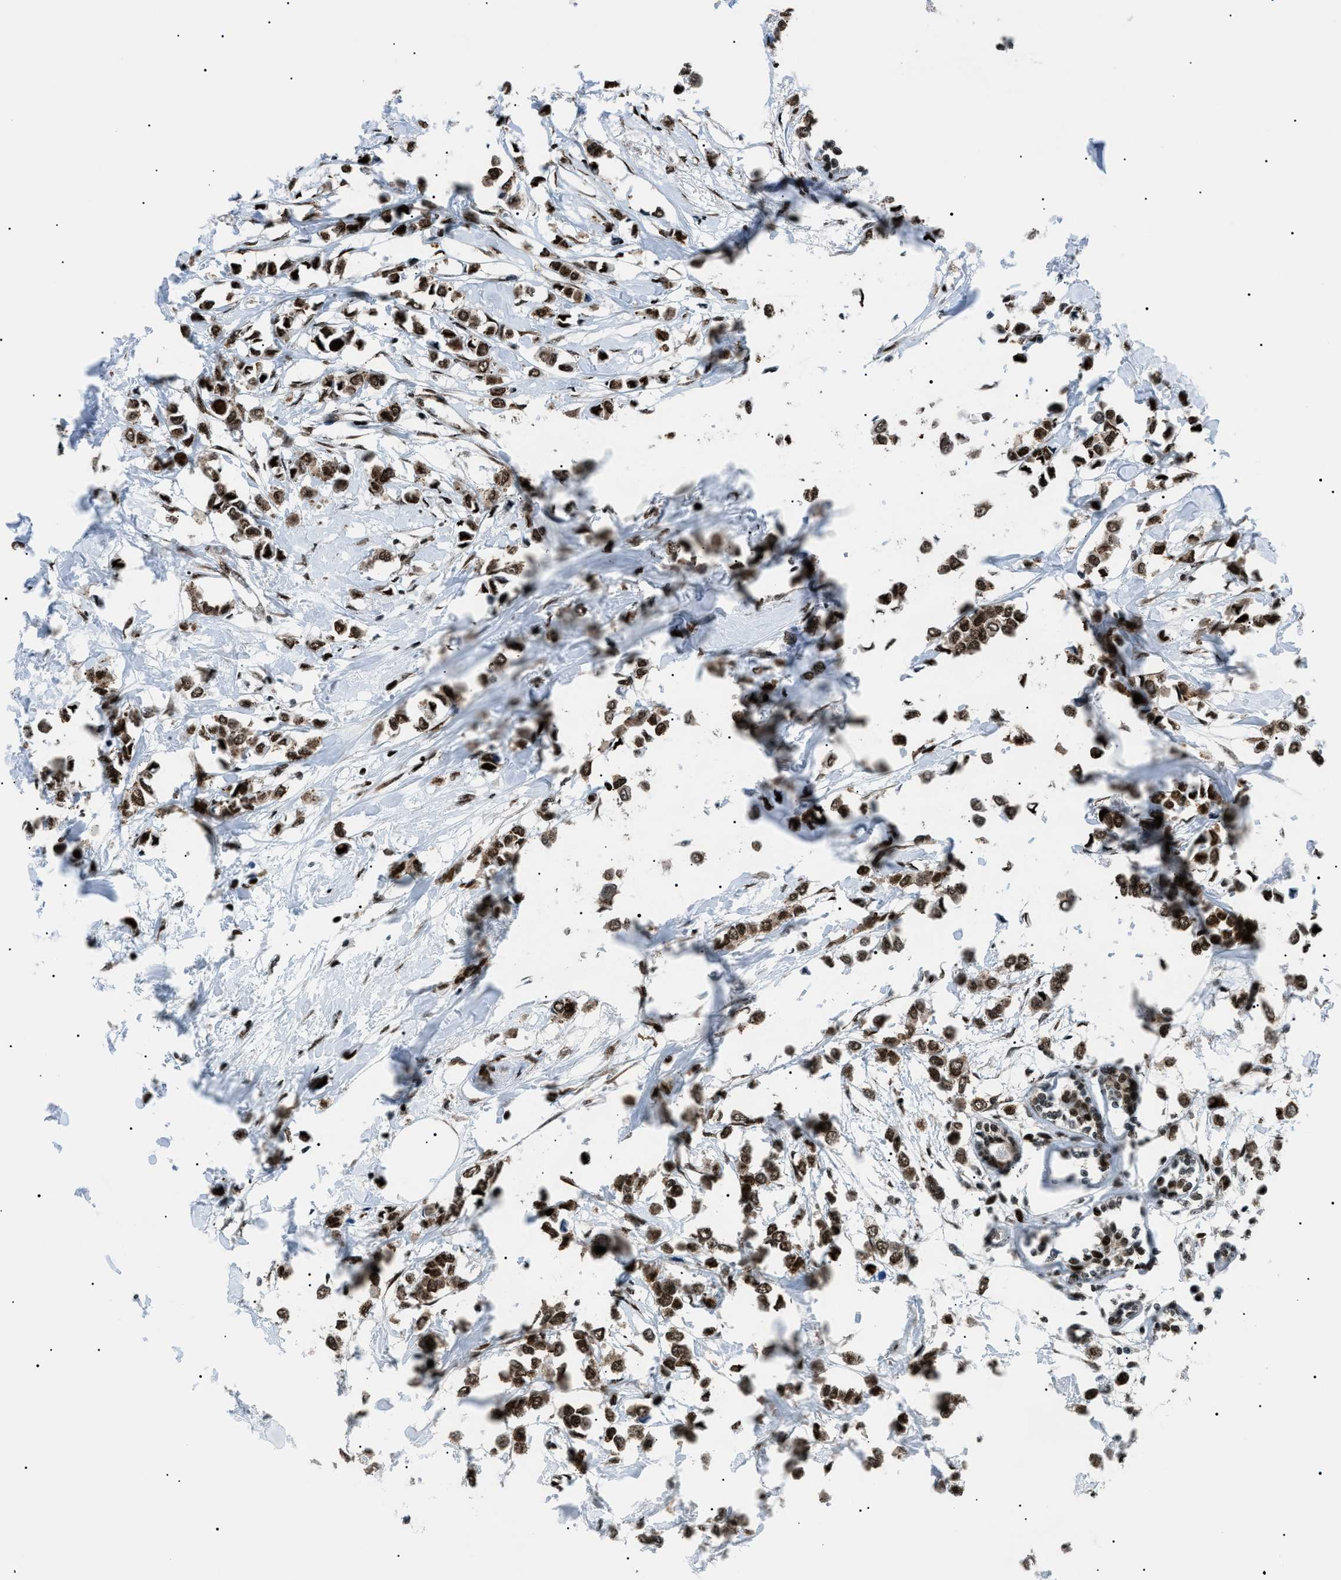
{"staining": {"intensity": "strong", "quantity": ">75%", "location": "cytoplasmic/membranous,nuclear"}, "tissue": "breast cancer", "cell_type": "Tumor cells", "image_type": "cancer", "snomed": [{"axis": "morphology", "description": "Lobular carcinoma"}, {"axis": "topography", "description": "Breast"}], "caption": "A histopathology image of breast cancer stained for a protein displays strong cytoplasmic/membranous and nuclear brown staining in tumor cells.", "gene": "HNRNPK", "patient": {"sex": "female", "age": 51}}